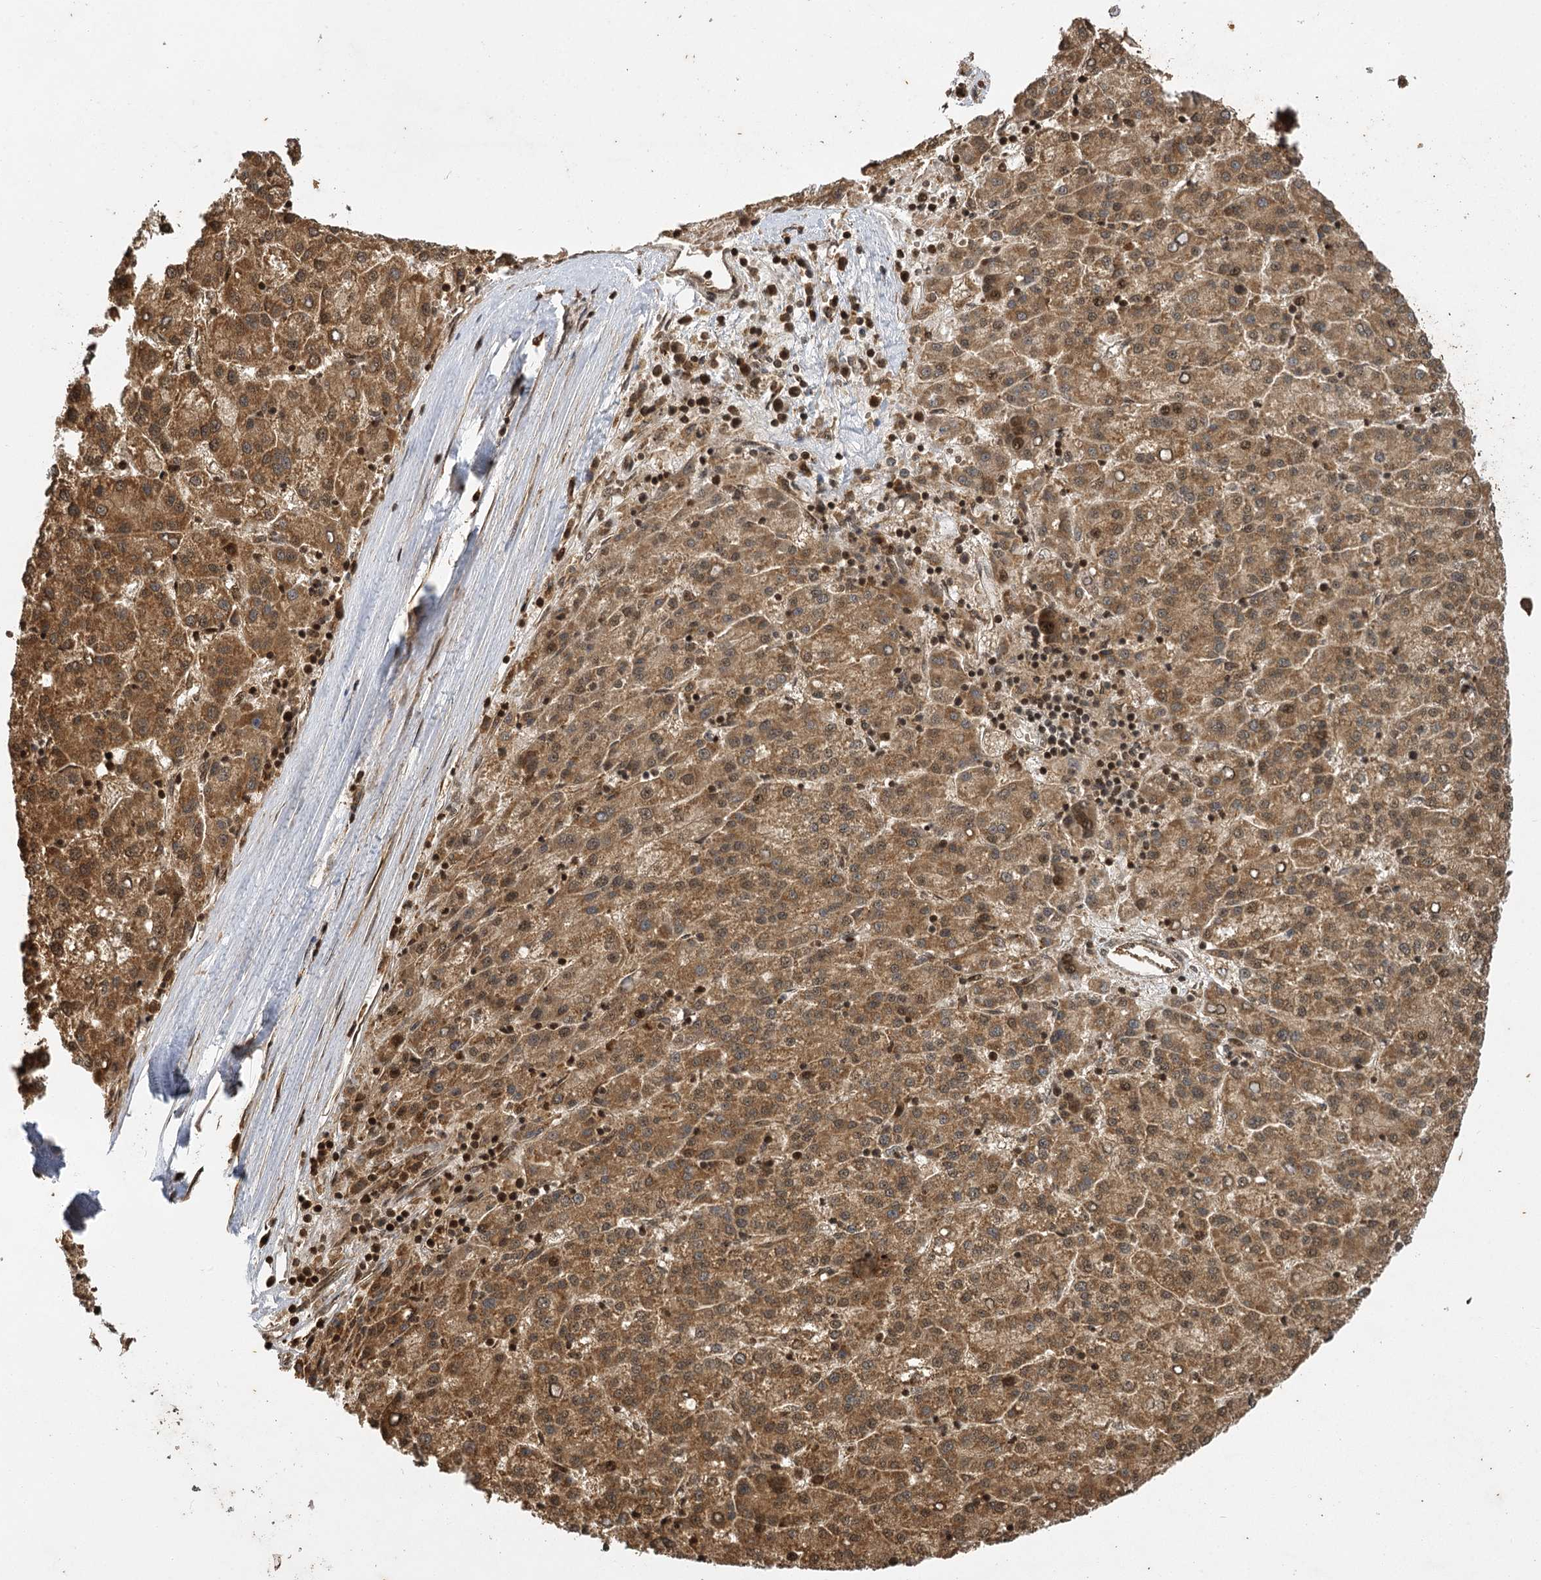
{"staining": {"intensity": "moderate", "quantity": ">75%", "location": "cytoplasmic/membranous,nuclear"}, "tissue": "liver cancer", "cell_type": "Tumor cells", "image_type": "cancer", "snomed": [{"axis": "morphology", "description": "Carcinoma, Hepatocellular, NOS"}, {"axis": "topography", "description": "Liver"}], "caption": "Liver hepatocellular carcinoma was stained to show a protein in brown. There is medium levels of moderate cytoplasmic/membranous and nuclear staining in approximately >75% of tumor cells. Immunohistochemistry (ihc) stains the protein in brown and the nuclei are stained blue.", "gene": "IL11RA", "patient": {"sex": "female", "age": 58}}